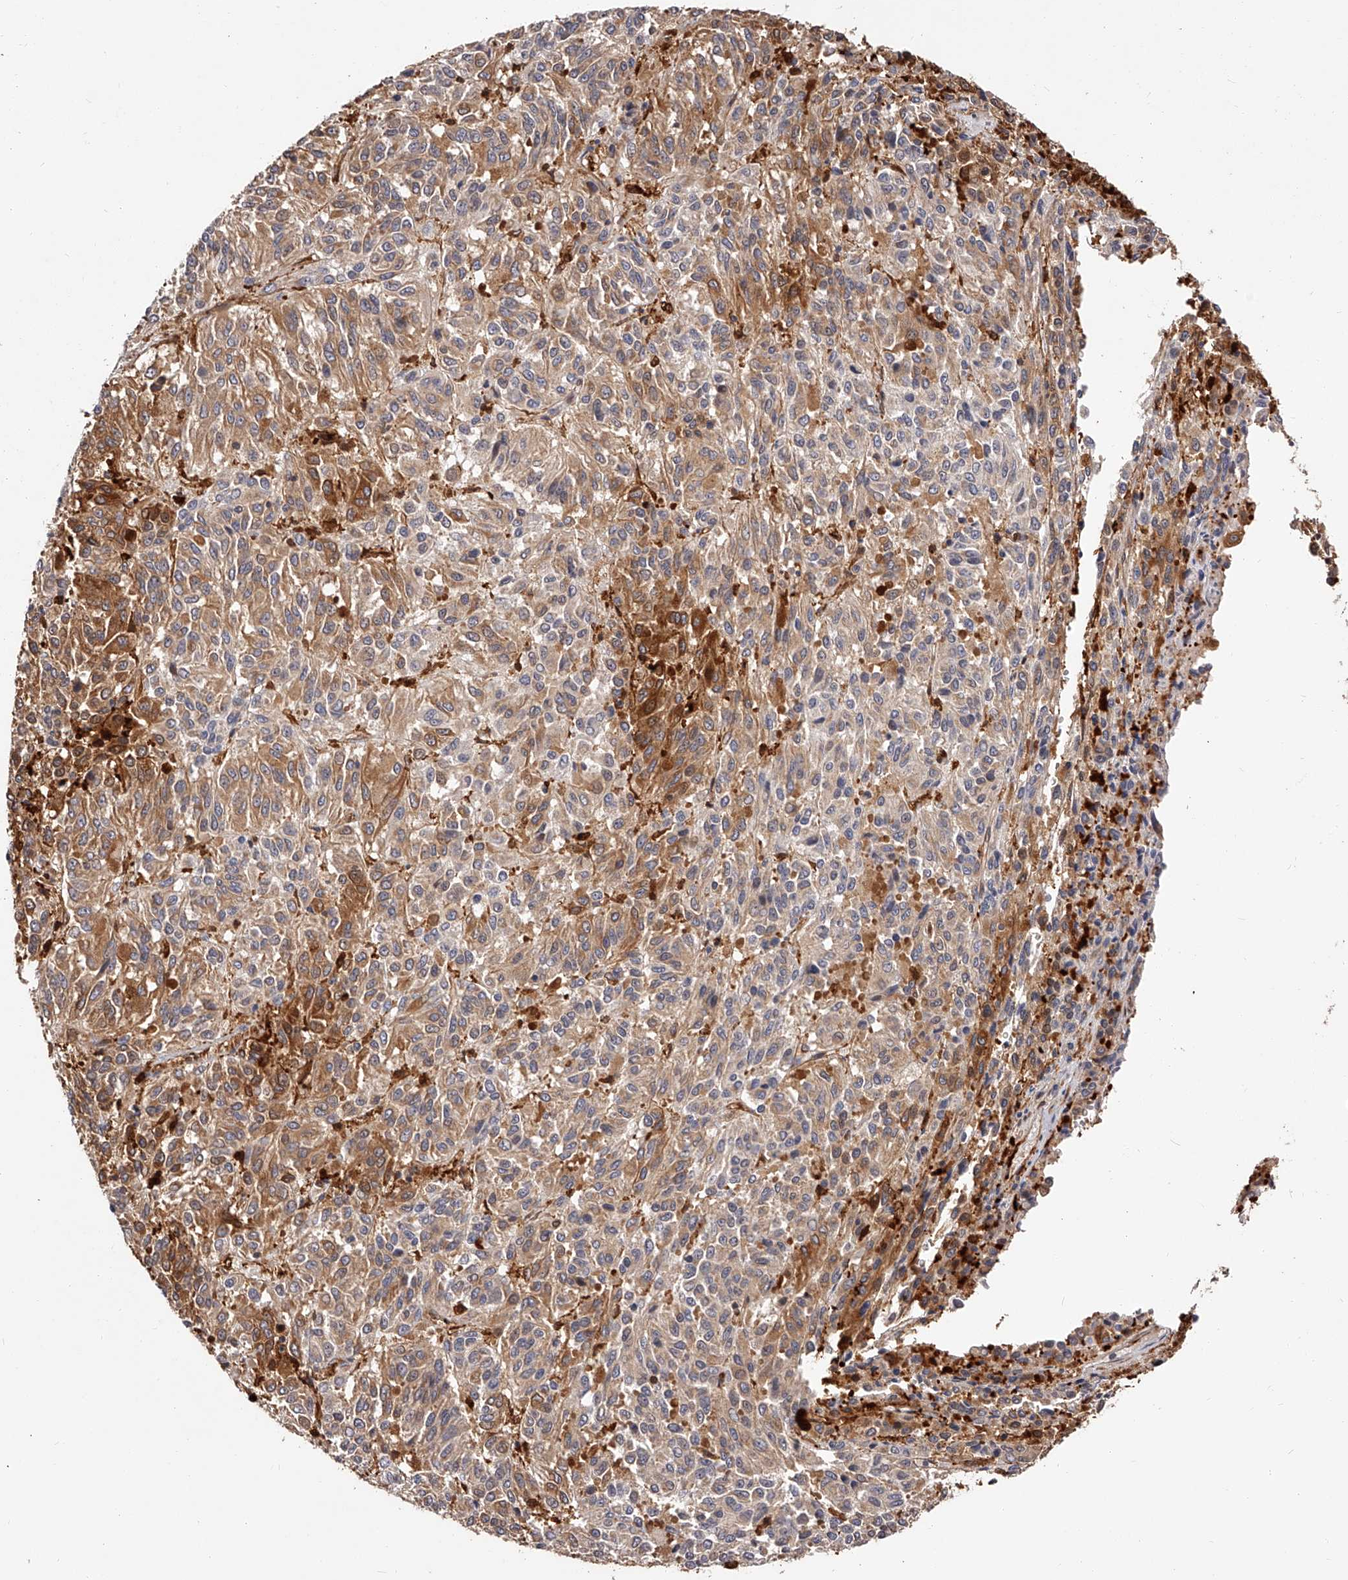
{"staining": {"intensity": "moderate", "quantity": ">75%", "location": "cytoplasmic/membranous"}, "tissue": "melanoma", "cell_type": "Tumor cells", "image_type": "cancer", "snomed": [{"axis": "morphology", "description": "Malignant melanoma, Metastatic site"}, {"axis": "topography", "description": "Lung"}], "caption": "Malignant melanoma (metastatic site) stained with a protein marker reveals moderate staining in tumor cells.", "gene": "LAP3", "patient": {"sex": "male", "age": 64}}